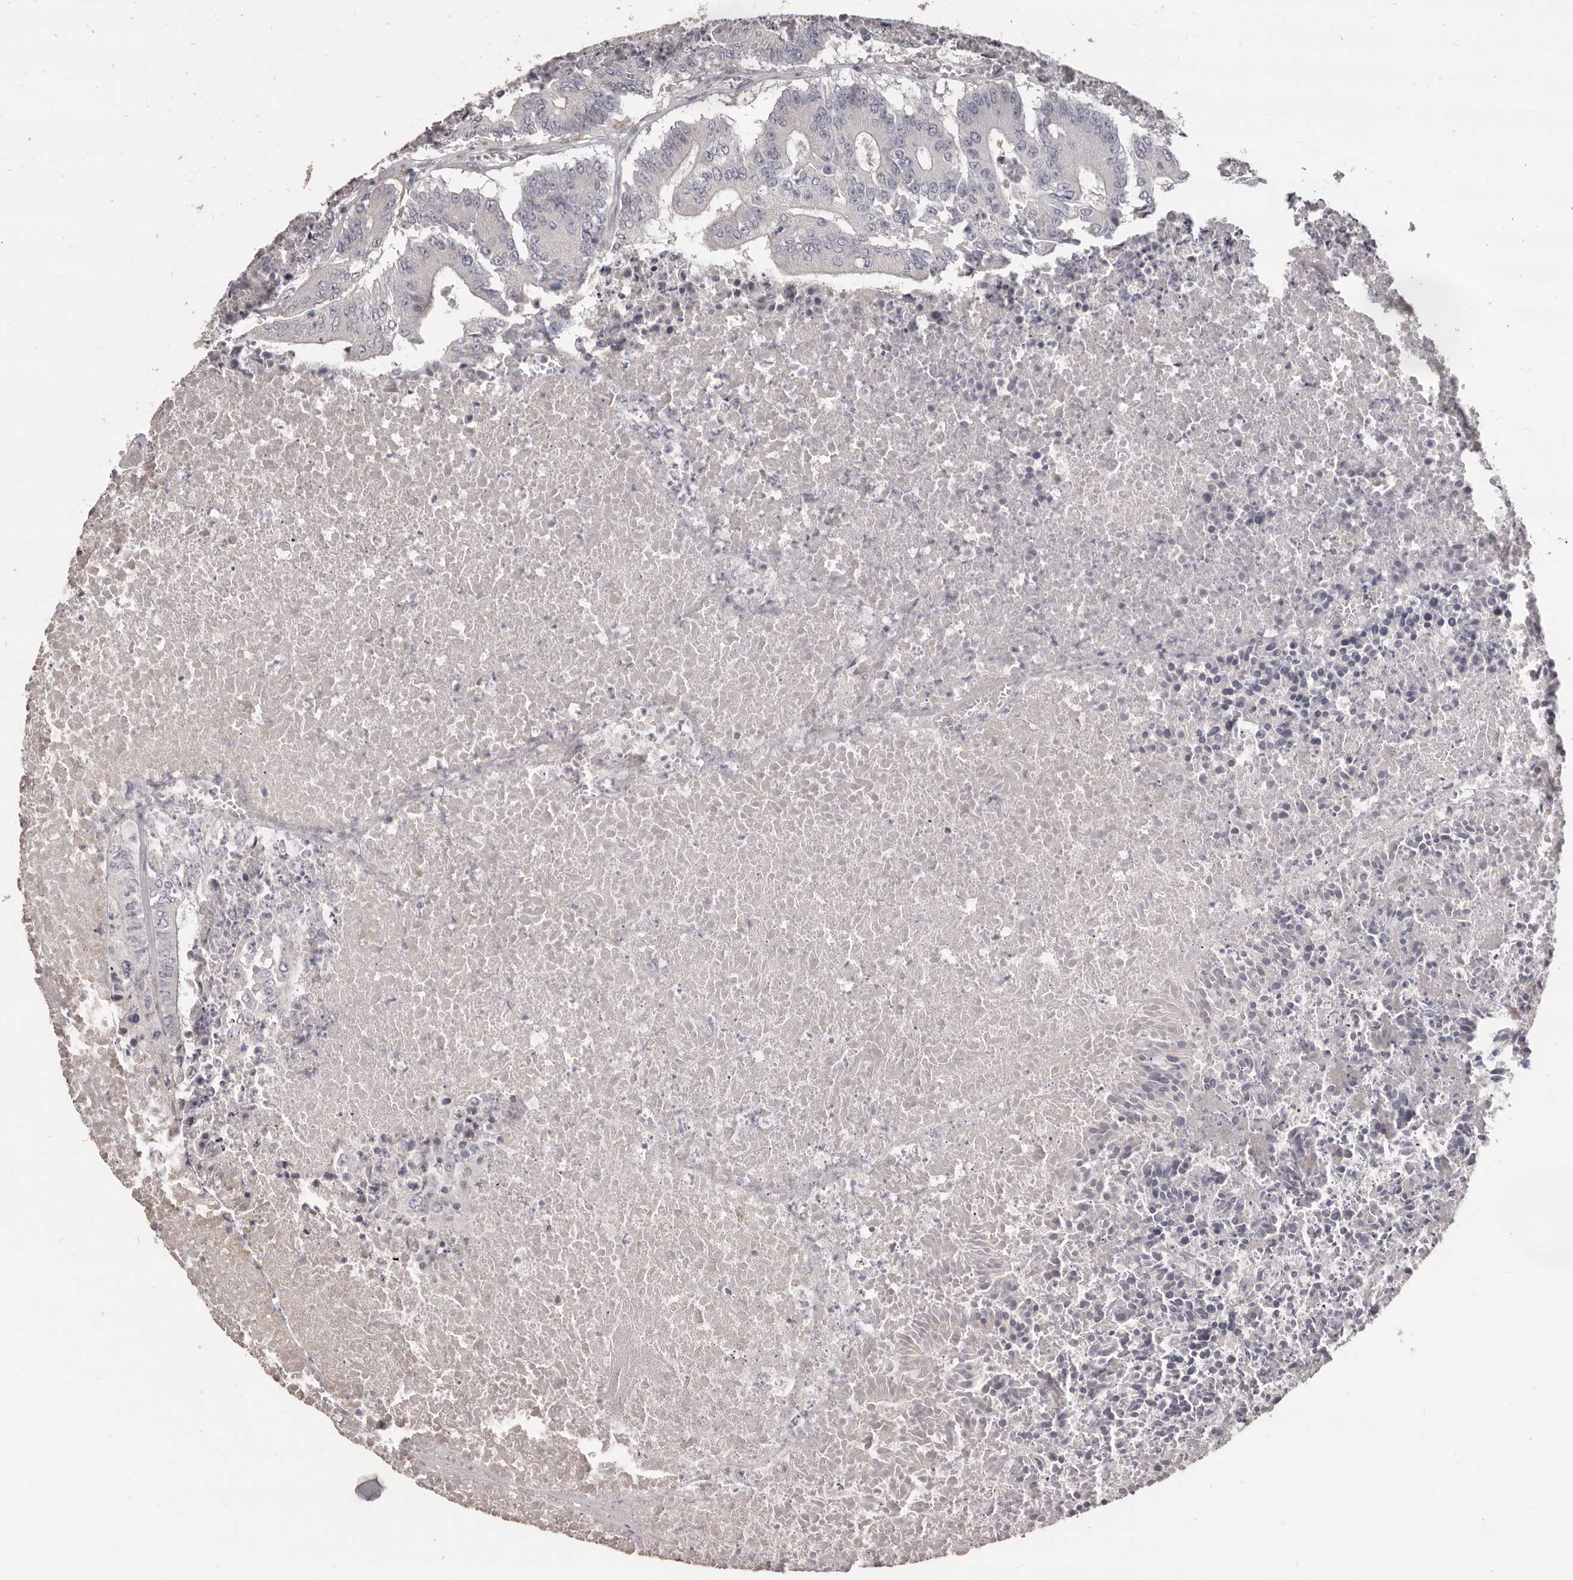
{"staining": {"intensity": "negative", "quantity": "none", "location": "none"}, "tissue": "colorectal cancer", "cell_type": "Tumor cells", "image_type": "cancer", "snomed": [{"axis": "morphology", "description": "Adenocarcinoma, NOS"}, {"axis": "topography", "description": "Colon"}], "caption": "Tumor cells show no significant positivity in adenocarcinoma (colorectal). (DAB (3,3'-diaminobenzidine) immunohistochemistry (IHC) with hematoxylin counter stain).", "gene": "PRSS27", "patient": {"sex": "male", "age": 87}}